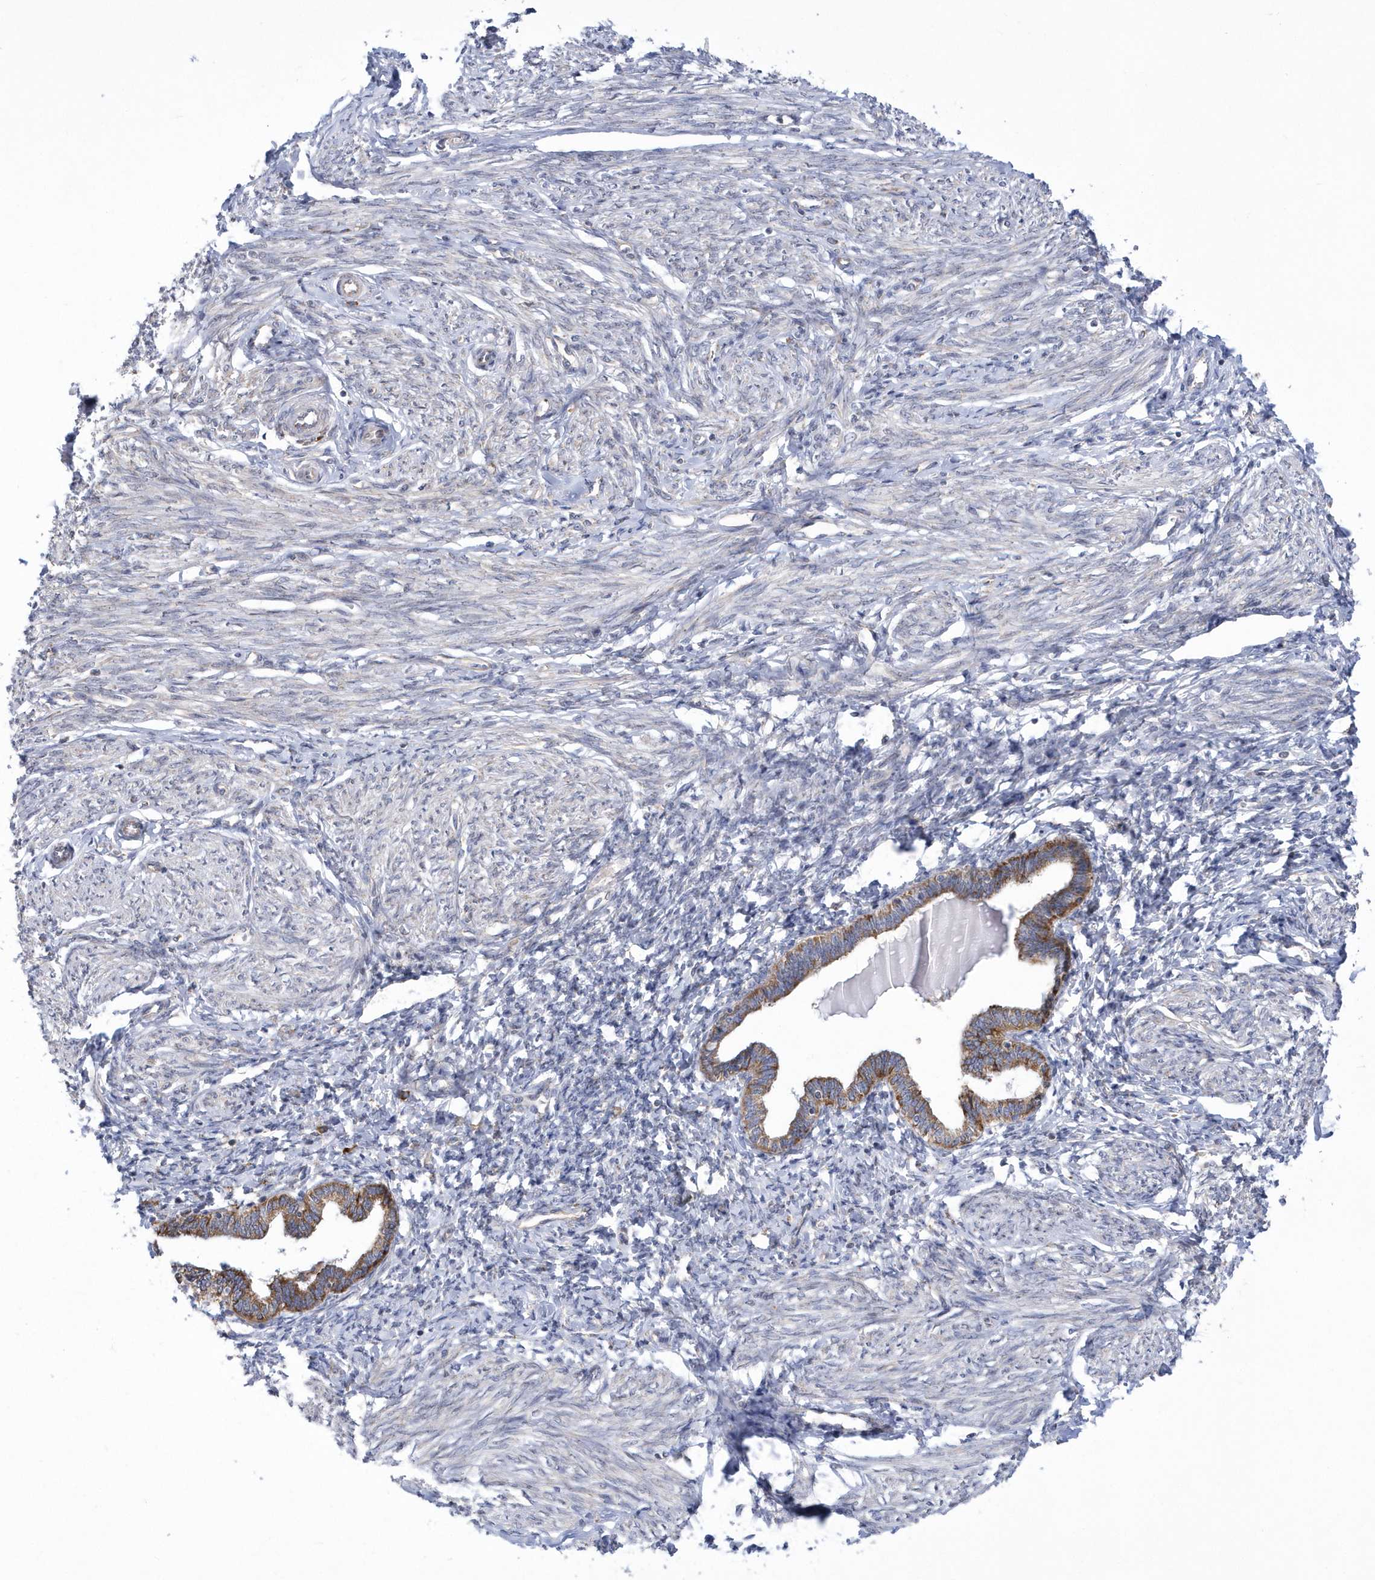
{"staining": {"intensity": "negative", "quantity": "none", "location": "none"}, "tissue": "endometrium", "cell_type": "Cells in endometrial stroma", "image_type": "normal", "snomed": [{"axis": "morphology", "description": "Normal tissue, NOS"}, {"axis": "topography", "description": "Endometrium"}], "caption": "This is a image of immunohistochemistry staining of benign endometrium, which shows no expression in cells in endometrial stroma.", "gene": "MED31", "patient": {"sex": "female", "age": 72}}